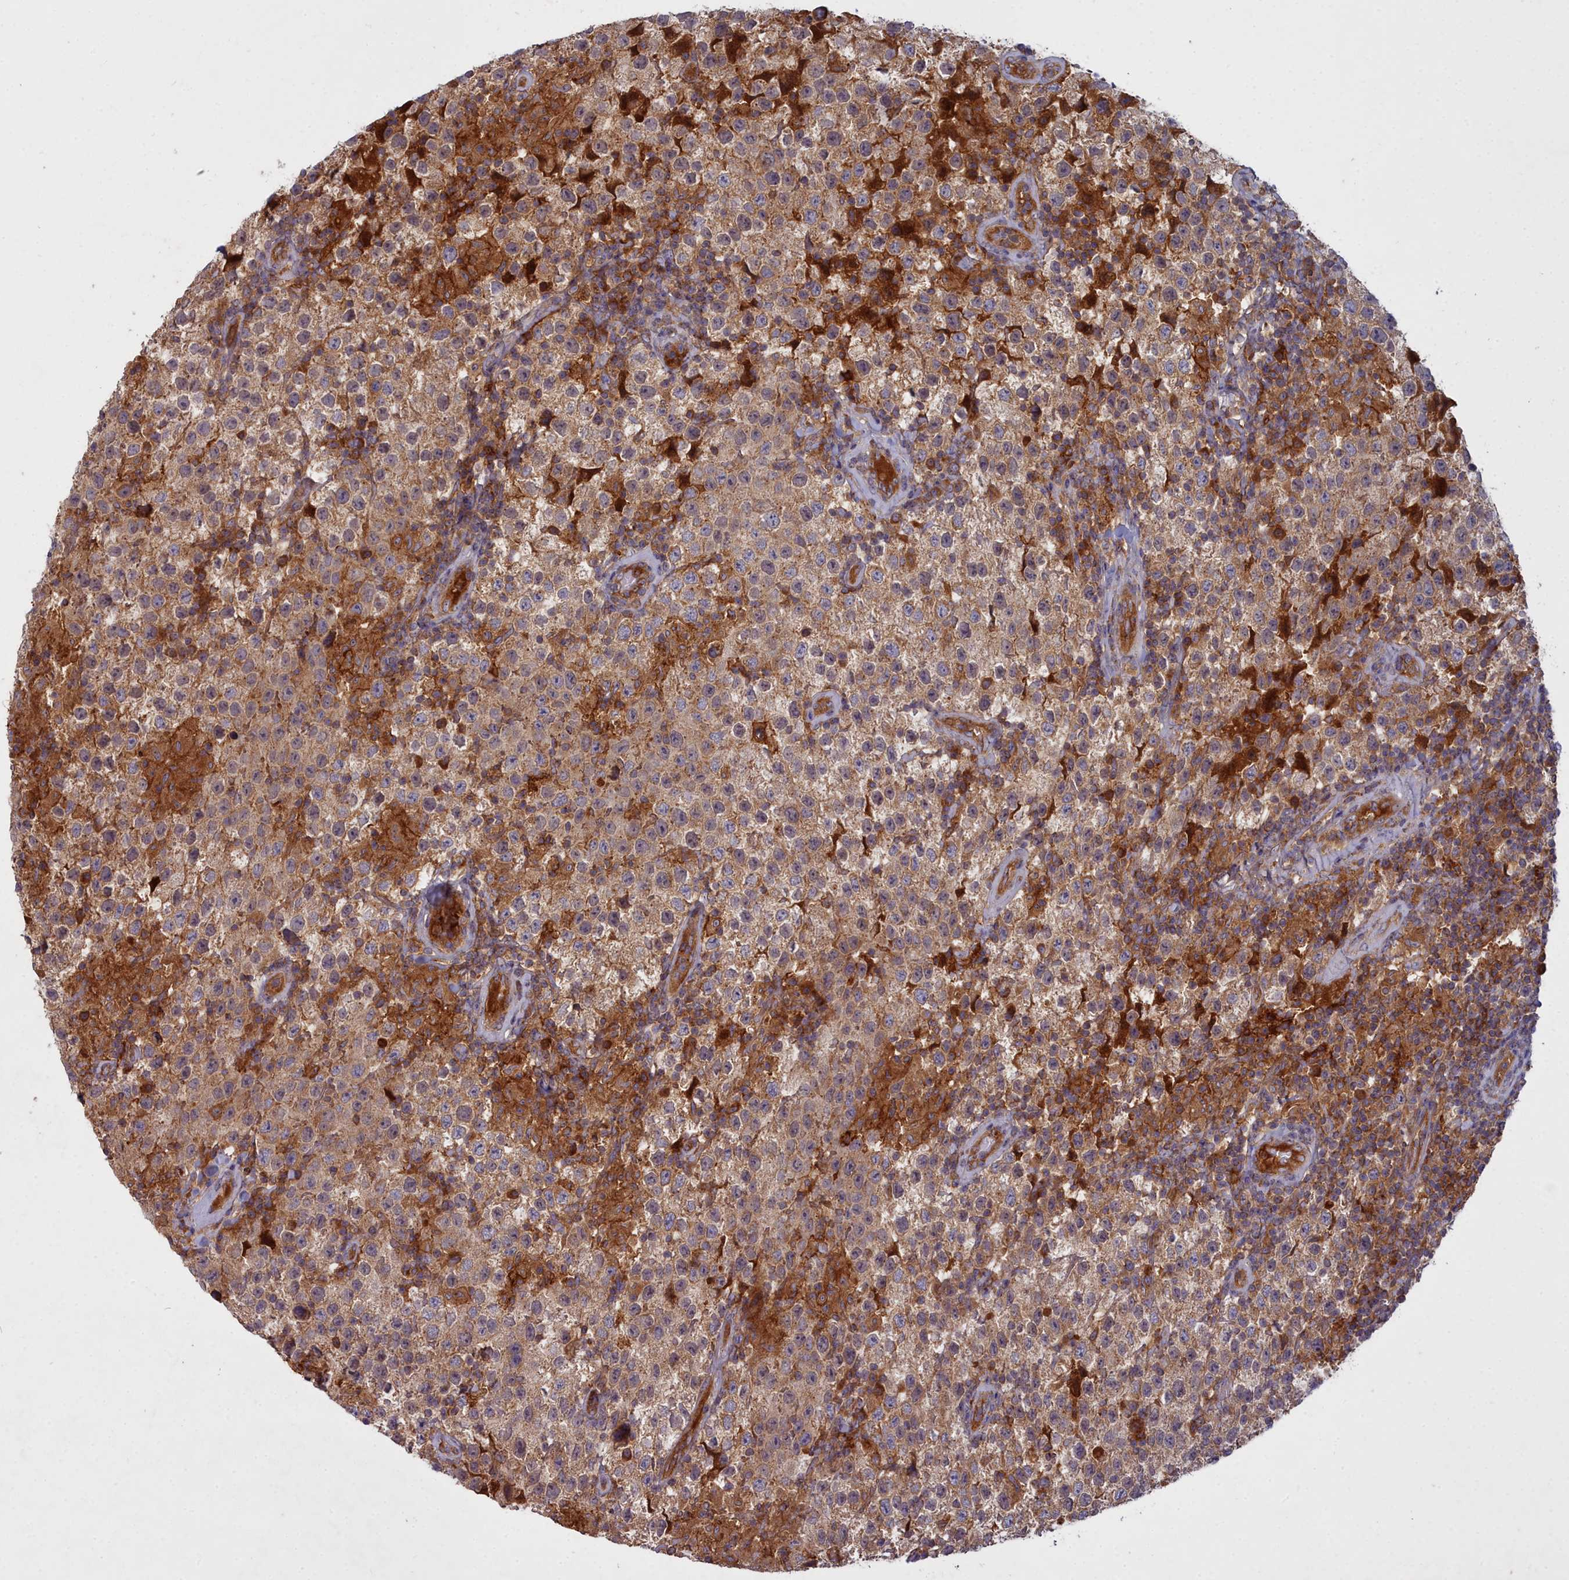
{"staining": {"intensity": "moderate", "quantity": ">75%", "location": "cytoplasmic/membranous"}, "tissue": "testis cancer", "cell_type": "Tumor cells", "image_type": "cancer", "snomed": [{"axis": "morphology", "description": "Seminoma, NOS"}, {"axis": "morphology", "description": "Carcinoma, Embryonal, NOS"}, {"axis": "topography", "description": "Testis"}], "caption": "A high-resolution photomicrograph shows immunohistochemistry (IHC) staining of testis cancer, which displays moderate cytoplasmic/membranous expression in approximately >75% of tumor cells.", "gene": "CCDC167", "patient": {"sex": "male", "age": 41}}